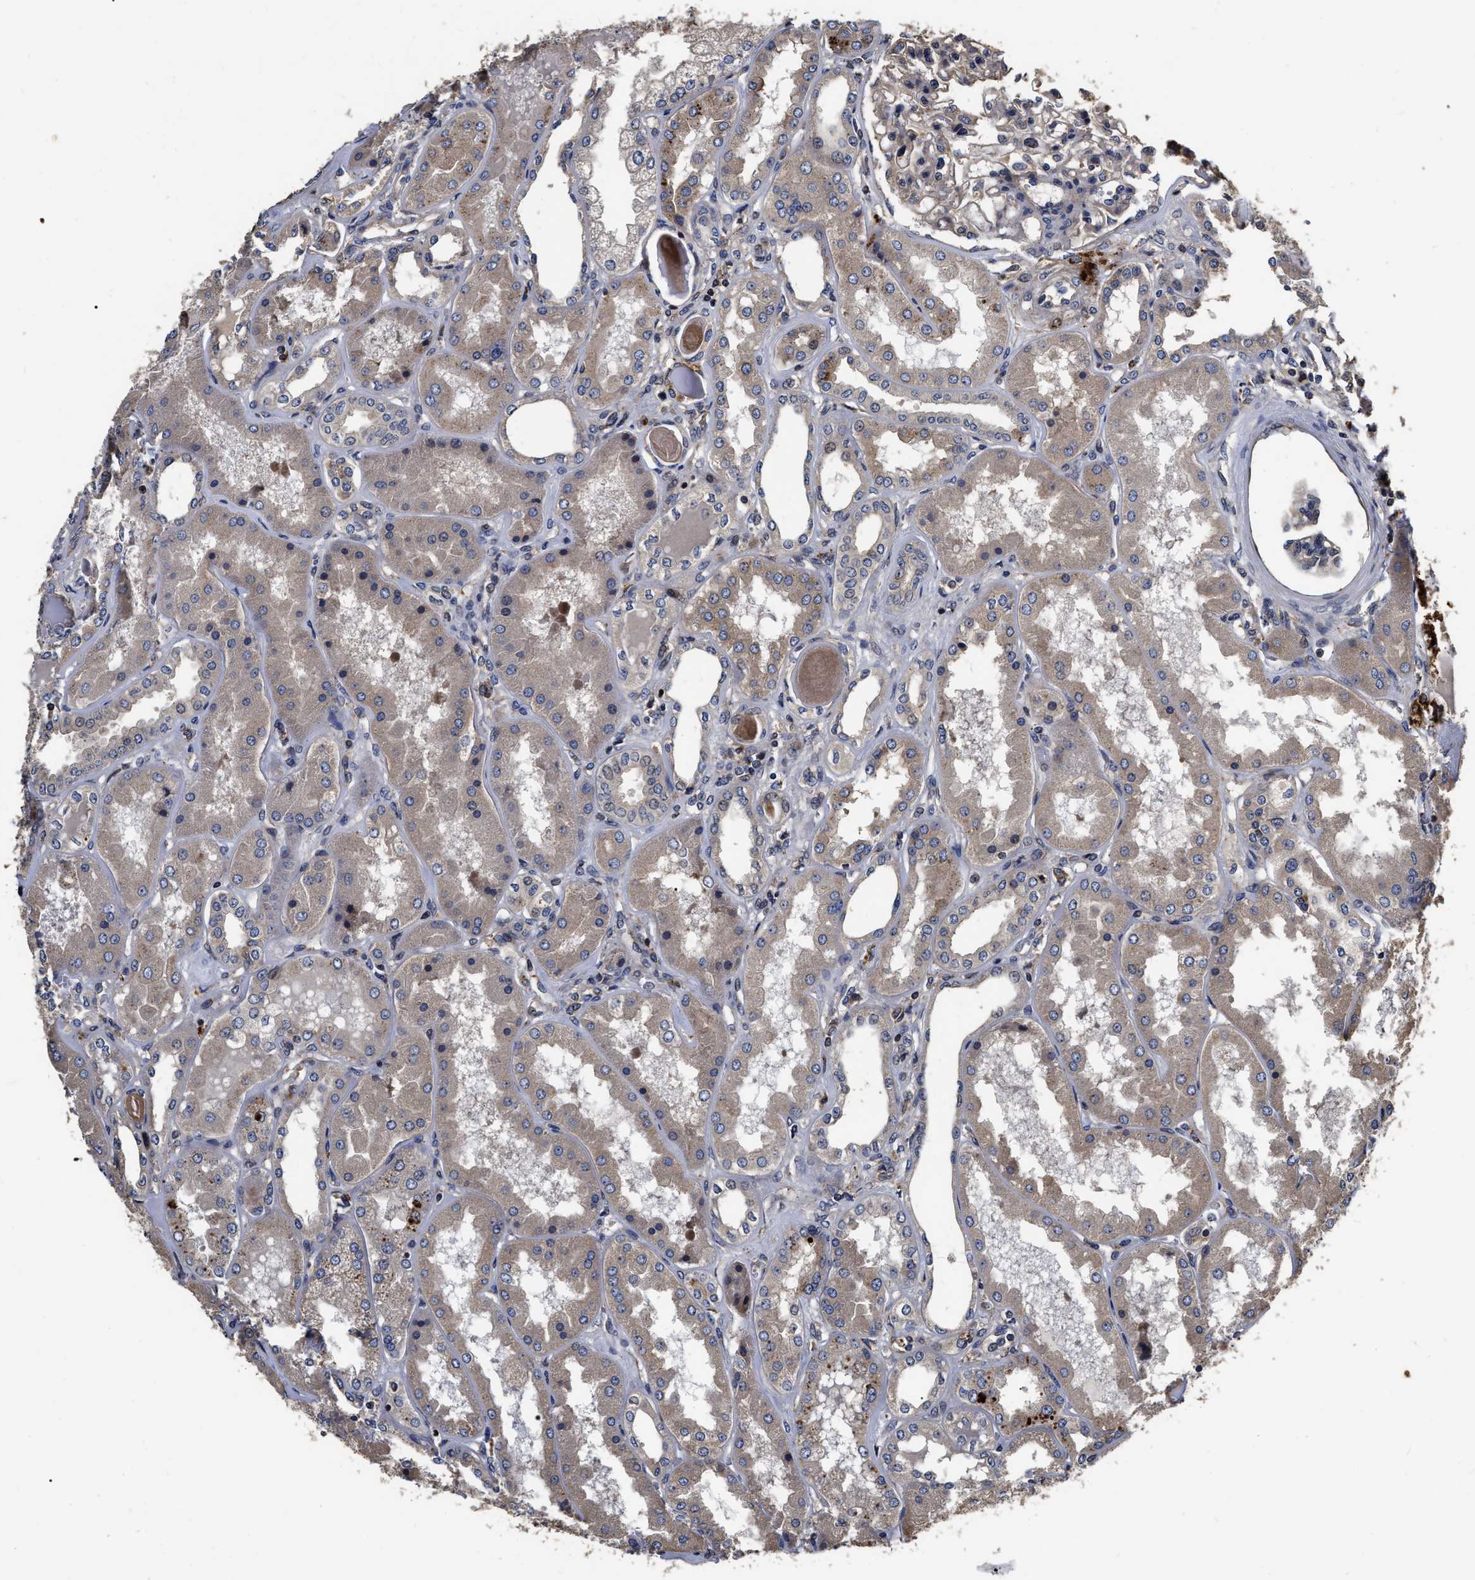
{"staining": {"intensity": "moderate", "quantity": "25%-75%", "location": "cytoplasmic/membranous"}, "tissue": "kidney", "cell_type": "Cells in glomeruli", "image_type": "normal", "snomed": [{"axis": "morphology", "description": "Normal tissue, NOS"}, {"axis": "topography", "description": "Kidney"}], "caption": "High-magnification brightfield microscopy of benign kidney stained with DAB (3,3'-diaminobenzidine) (brown) and counterstained with hematoxylin (blue). cells in glomeruli exhibit moderate cytoplasmic/membranous staining is seen in approximately25%-75% of cells. The staining was performed using DAB (3,3'-diaminobenzidine), with brown indicating positive protein expression. Nuclei are stained blue with hematoxylin.", "gene": "ABCG8", "patient": {"sex": "female", "age": 56}}